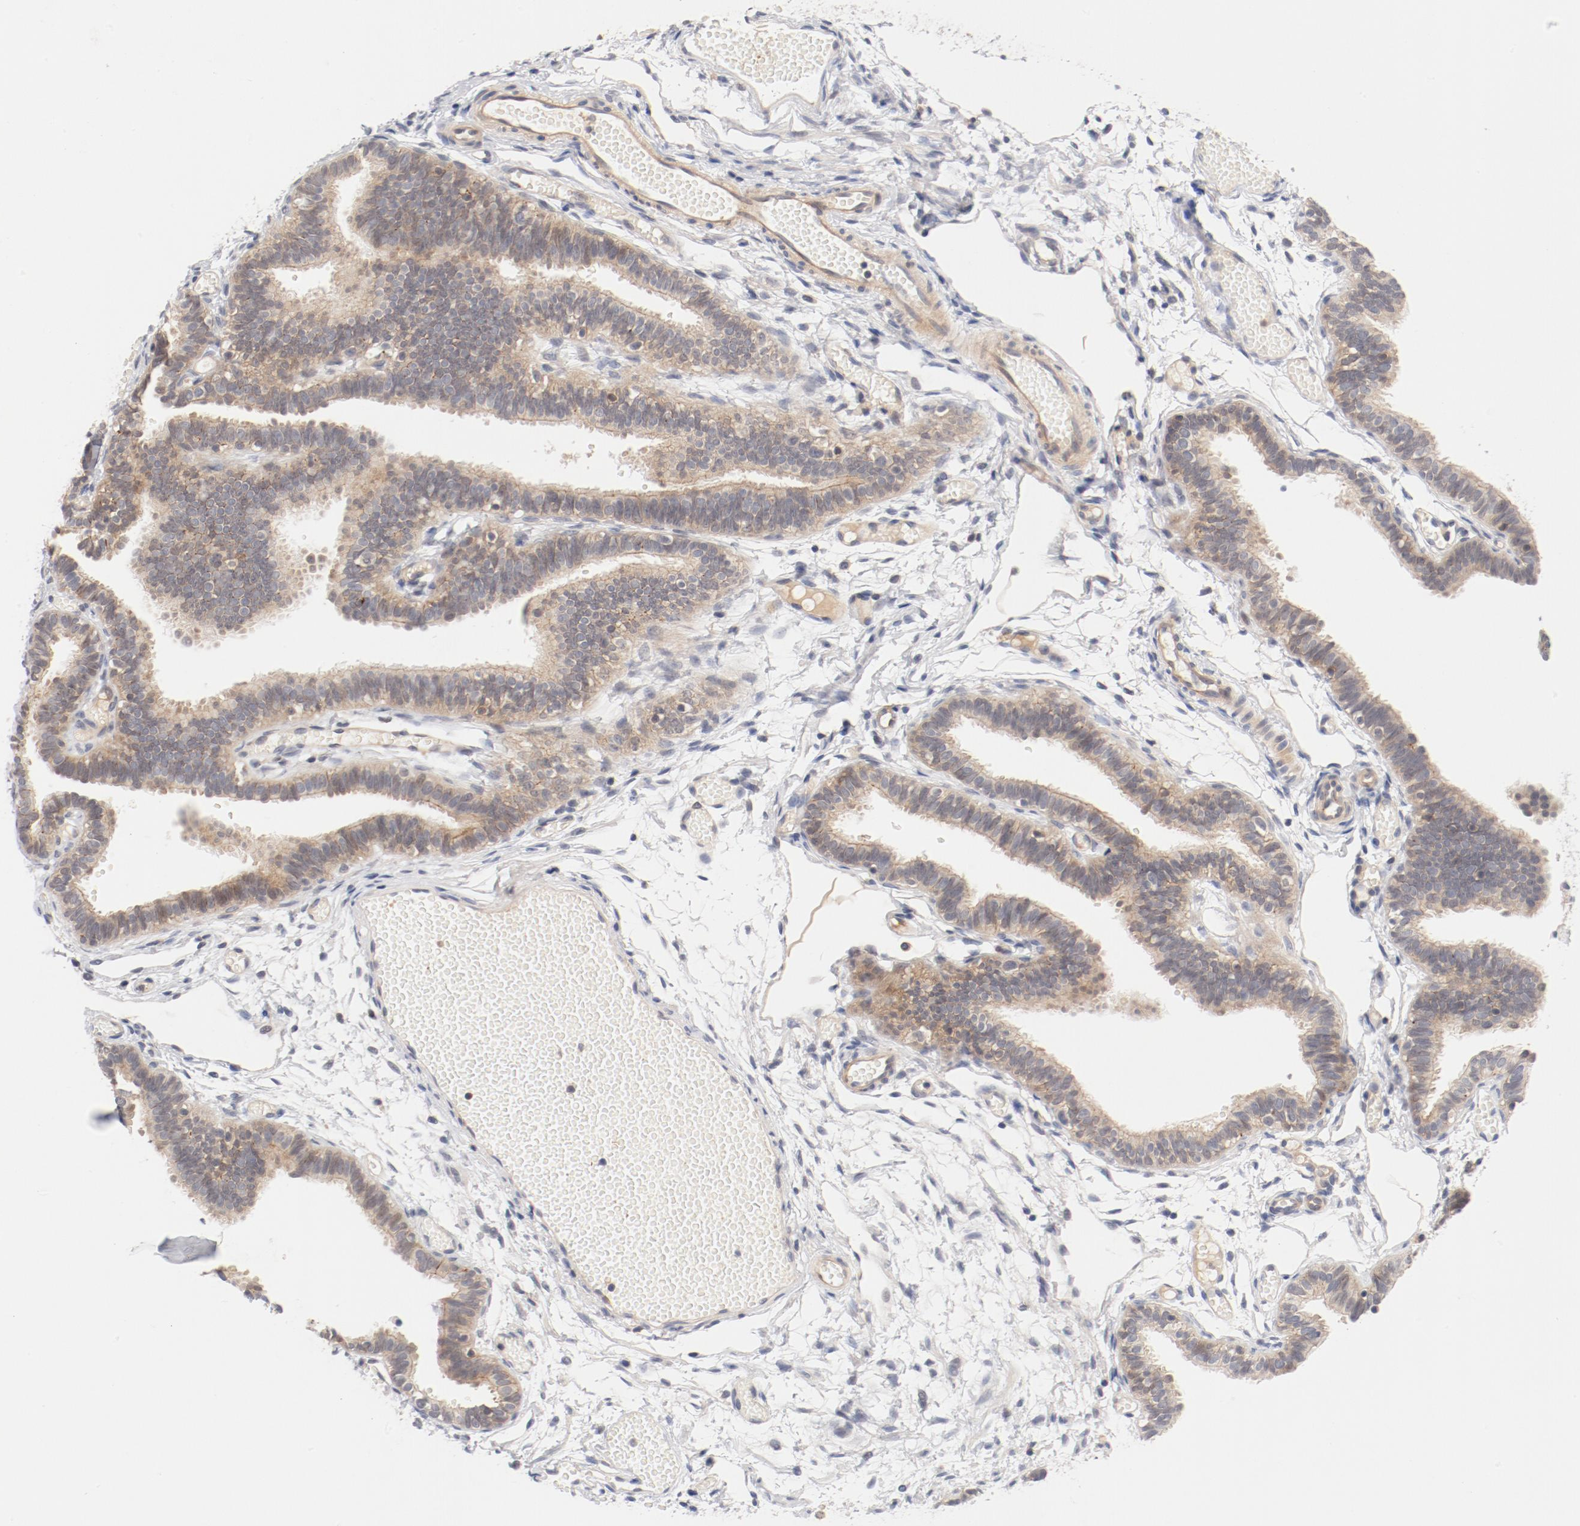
{"staining": {"intensity": "moderate", "quantity": ">75%", "location": "cytoplasmic/membranous"}, "tissue": "fallopian tube", "cell_type": "Glandular cells", "image_type": "normal", "snomed": [{"axis": "morphology", "description": "Normal tissue, NOS"}, {"axis": "topography", "description": "Fallopian tube"}], "caption": "Immunohistochemistry photomicrograph of unremarkable fallopian tube: fallopian tube stained using immunohistochemistry displays medium levels of moderate protein expression localized specifically in the cytoplasmic/membranous of glandular cells, appearing as a cytoplasmic/membranous brown color.", "gene": "ZNF267", "patient": {"sex": "female", "age": 29}}